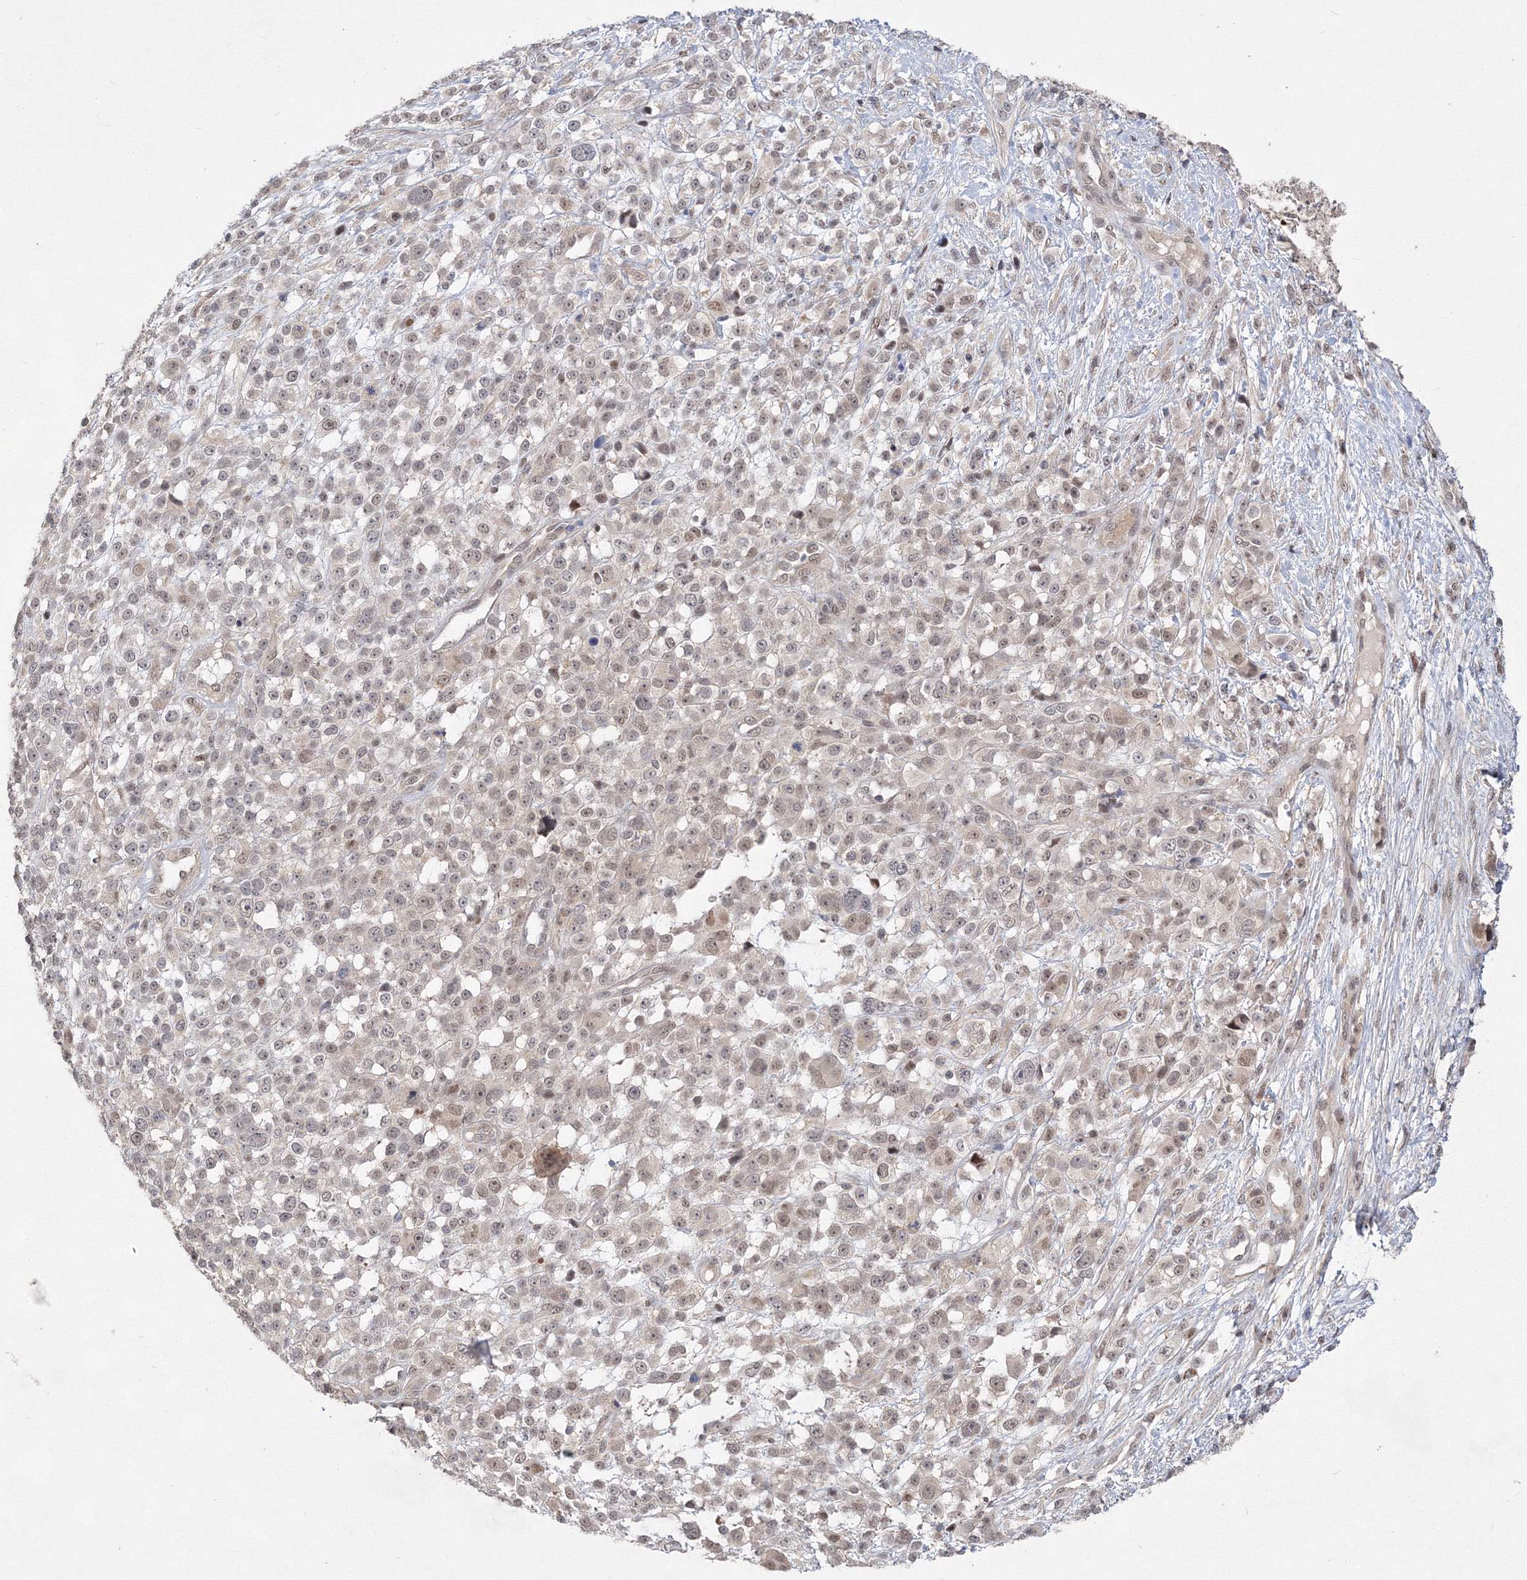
{"staining": {"intensity": "weak", "quantity": ">75%", "location": "nuclear"}, "tissue": "melanoma", "cell_type": "Tumor cells", "image_type": "cancer", "snomed": [{"axis": "morphology", "description": "Malignant melanoma, NOS"}, {"axis": "topography", "description": "Skin"}], "caption": "Human malignant melanoma stained for a protein (brown) exhibits weak nuclear positive expression in approximately >75% of tumor cells.", "gene": "COPS4", "patient": {"sex": "female", "age": 55}}